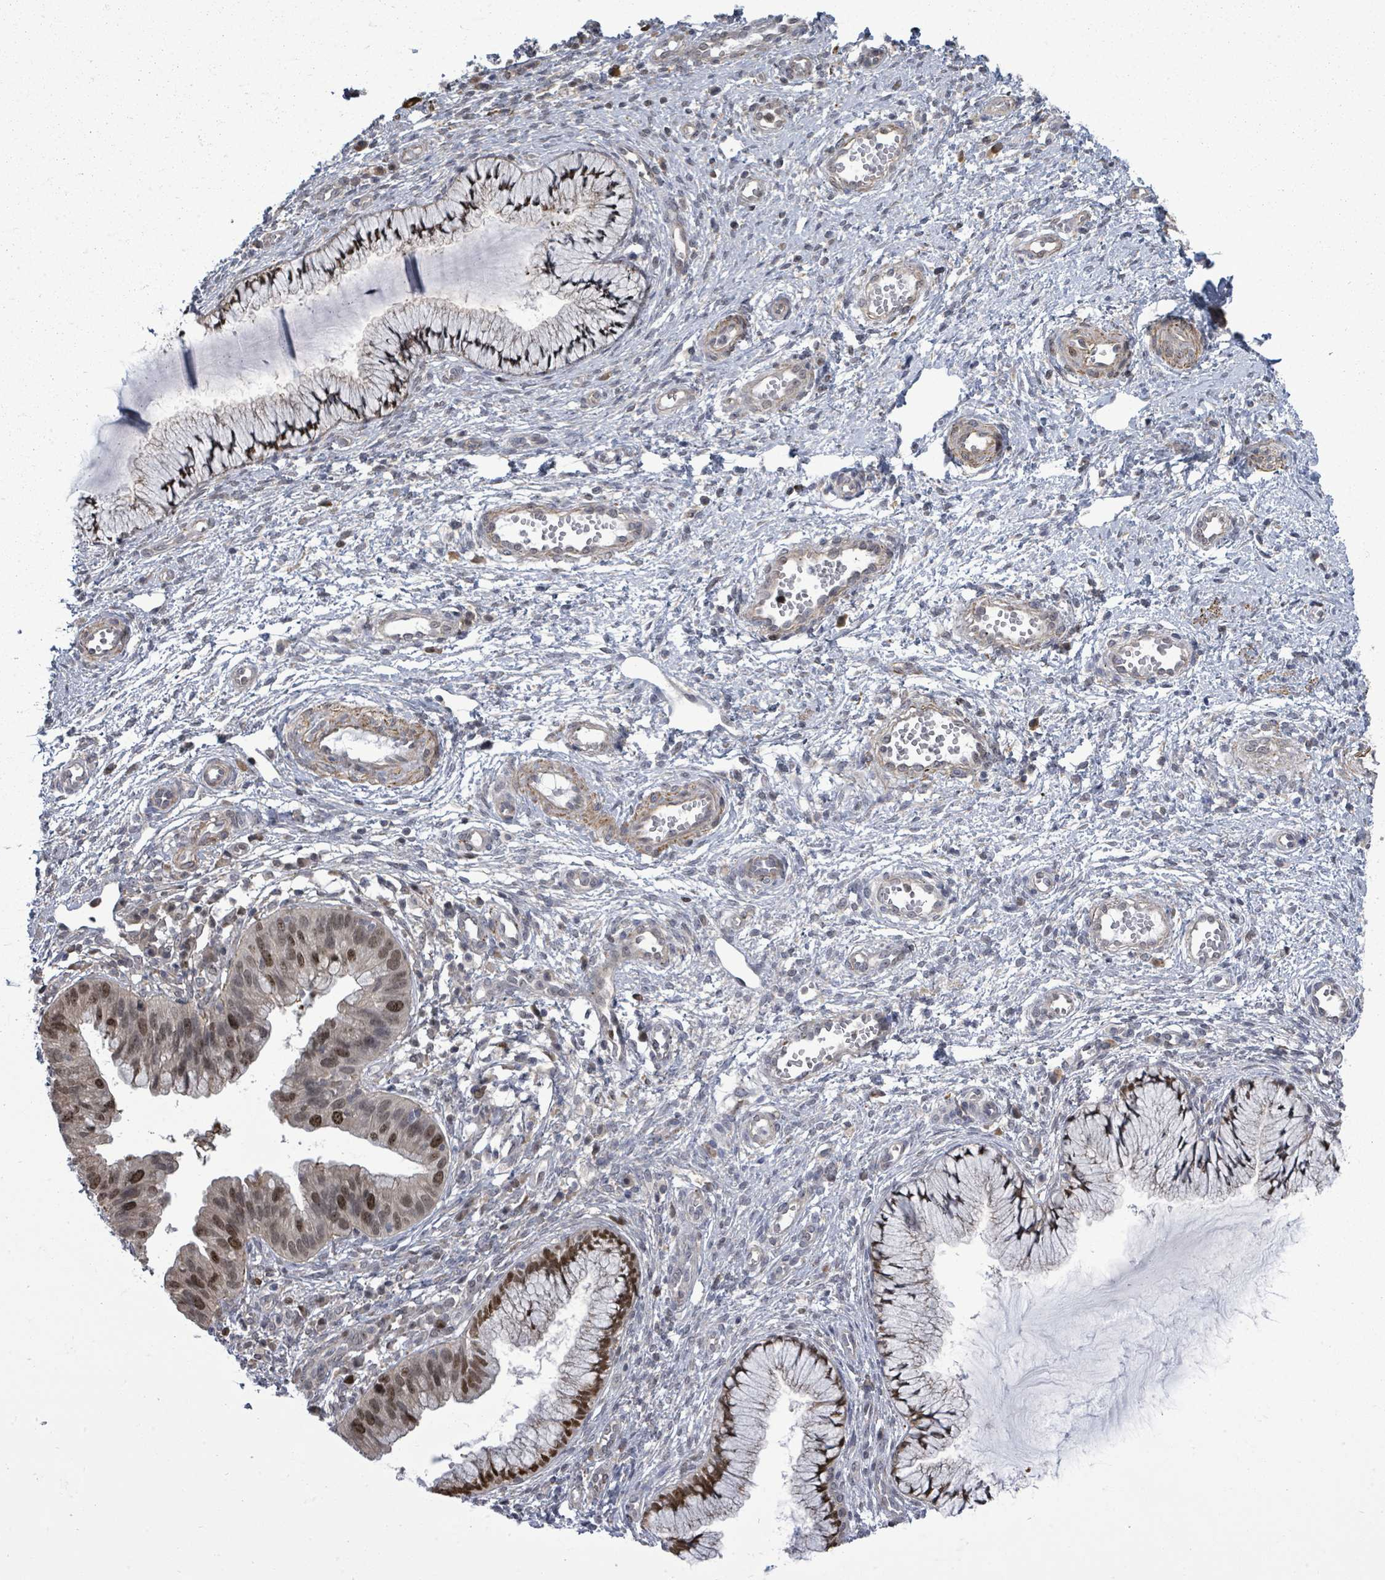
{"staining": {"intensity": "strong", "quantity": "25%-75%", "location": "nuclear"}, "tissue": "cervical cancer", "cell_type": "Tumor cells", "image_type": "cancer", "snomed": [{"axis": "morphology", "description": "Adenocarcinoma, NOS"}, {"axis": "topography", "description": "Cervix"}], "caption": "Immunohistochemistry histopathology image of cervical cancer stained for a protein (brown), which exhibits high levels of strong nuclear positivity in approximately 25%-75% of tumor cells.", "gene": "PAPSS1", "patient": {"sex": "female", "age": 34}}